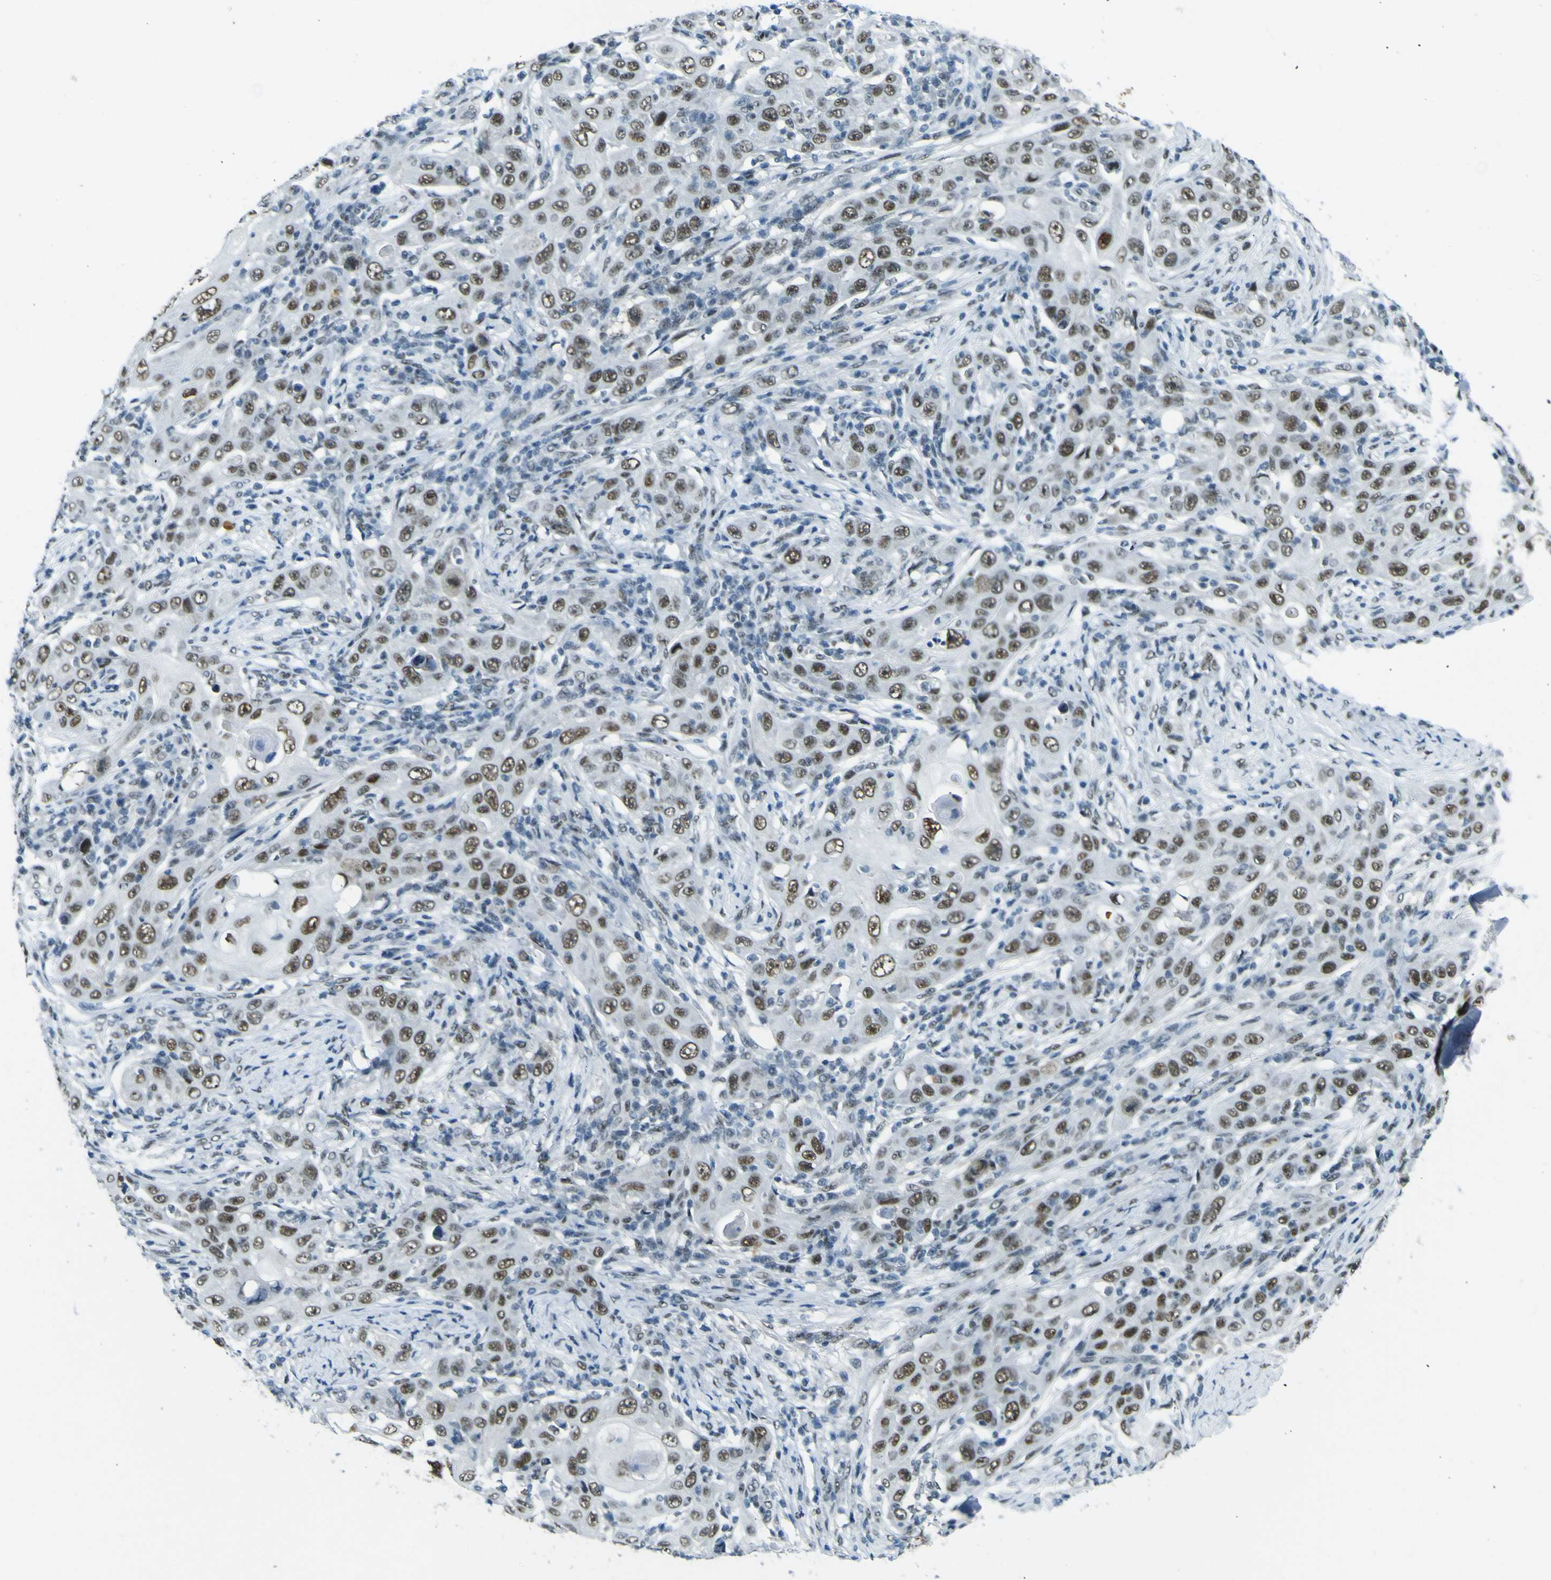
{"staining": {"intensity": "moderate", "quantity": ">75%", "location": "nuclear"}, "tissue": "skin cancer", "cell_type": "Tumor cells", "image_type": "cancer", "snomed": [{"axis": "morphology", "description": "Squamous cell carcinoma, NOS"}, {"axis": "topography", "description": "Skin"}], "caption": "Immunohistochemical staining of skin squamous cell carcinoma demonstrates medium levels of moderate nuclear protein staining in approximately >75% of tumor cells.", "gene": "CEBPG", "patient": {"sex": "female", "age": 88}}